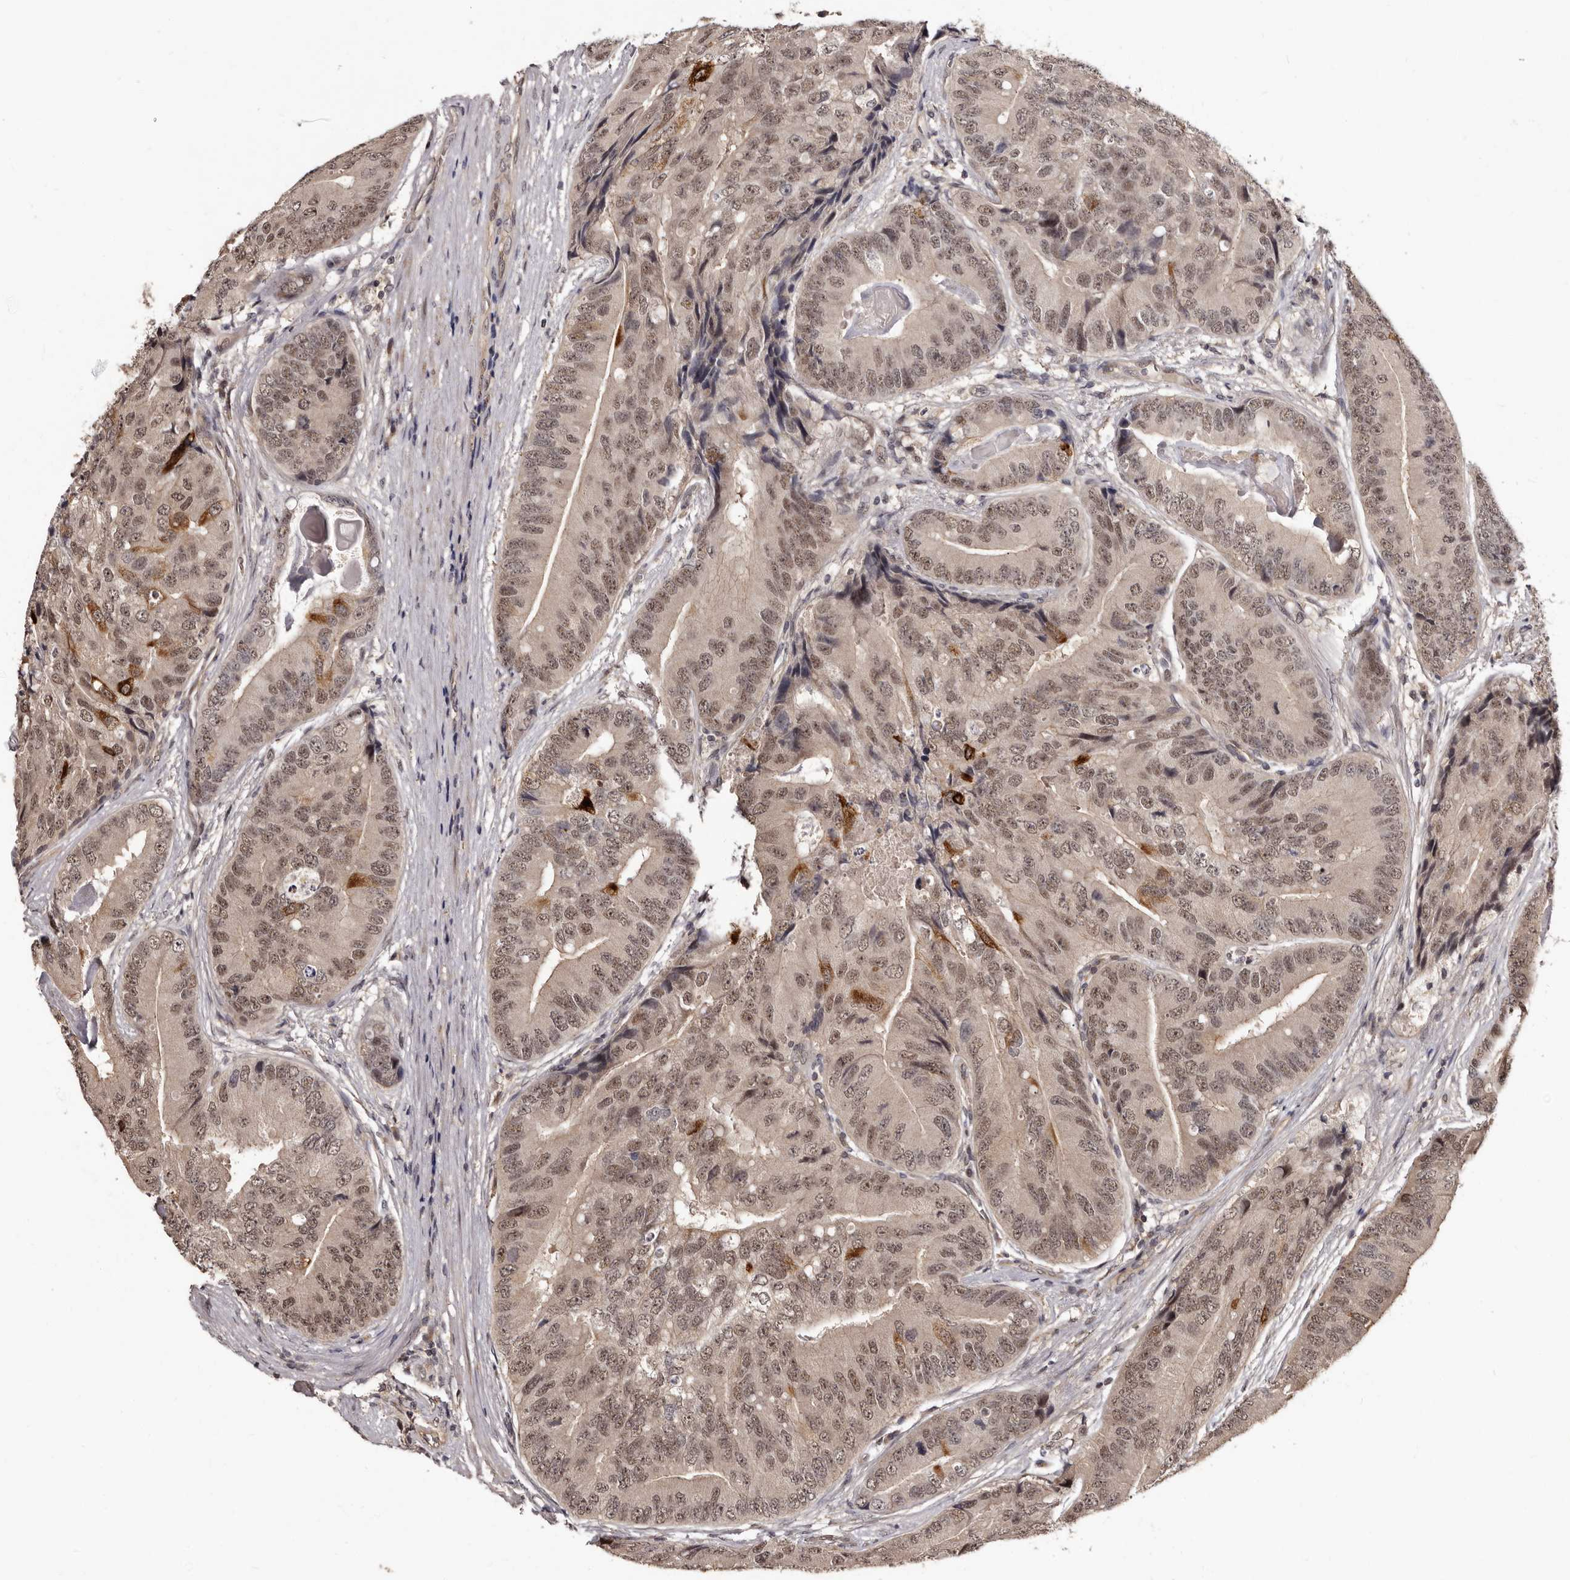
{"staining": {"intensity": "moderate", "quantity": ">75%", "location": "nuclear"}, "tissue": "prostate cancer", "cell_type": "Tumor cells", "image_type": "cancer", "snomed": [{"axis": "morphology", "description": "Adenocarcinoma, High grade"}, {"axis": "topography", "description": "Prostate"}], "caption": "Human prostate cancer stained with a brown dye exhibits moderate nuclear positive staining in approximately >75% of tumor cells.", "gene": "TBC1D22B", "patient": {"sex": "male", "age": 70}}